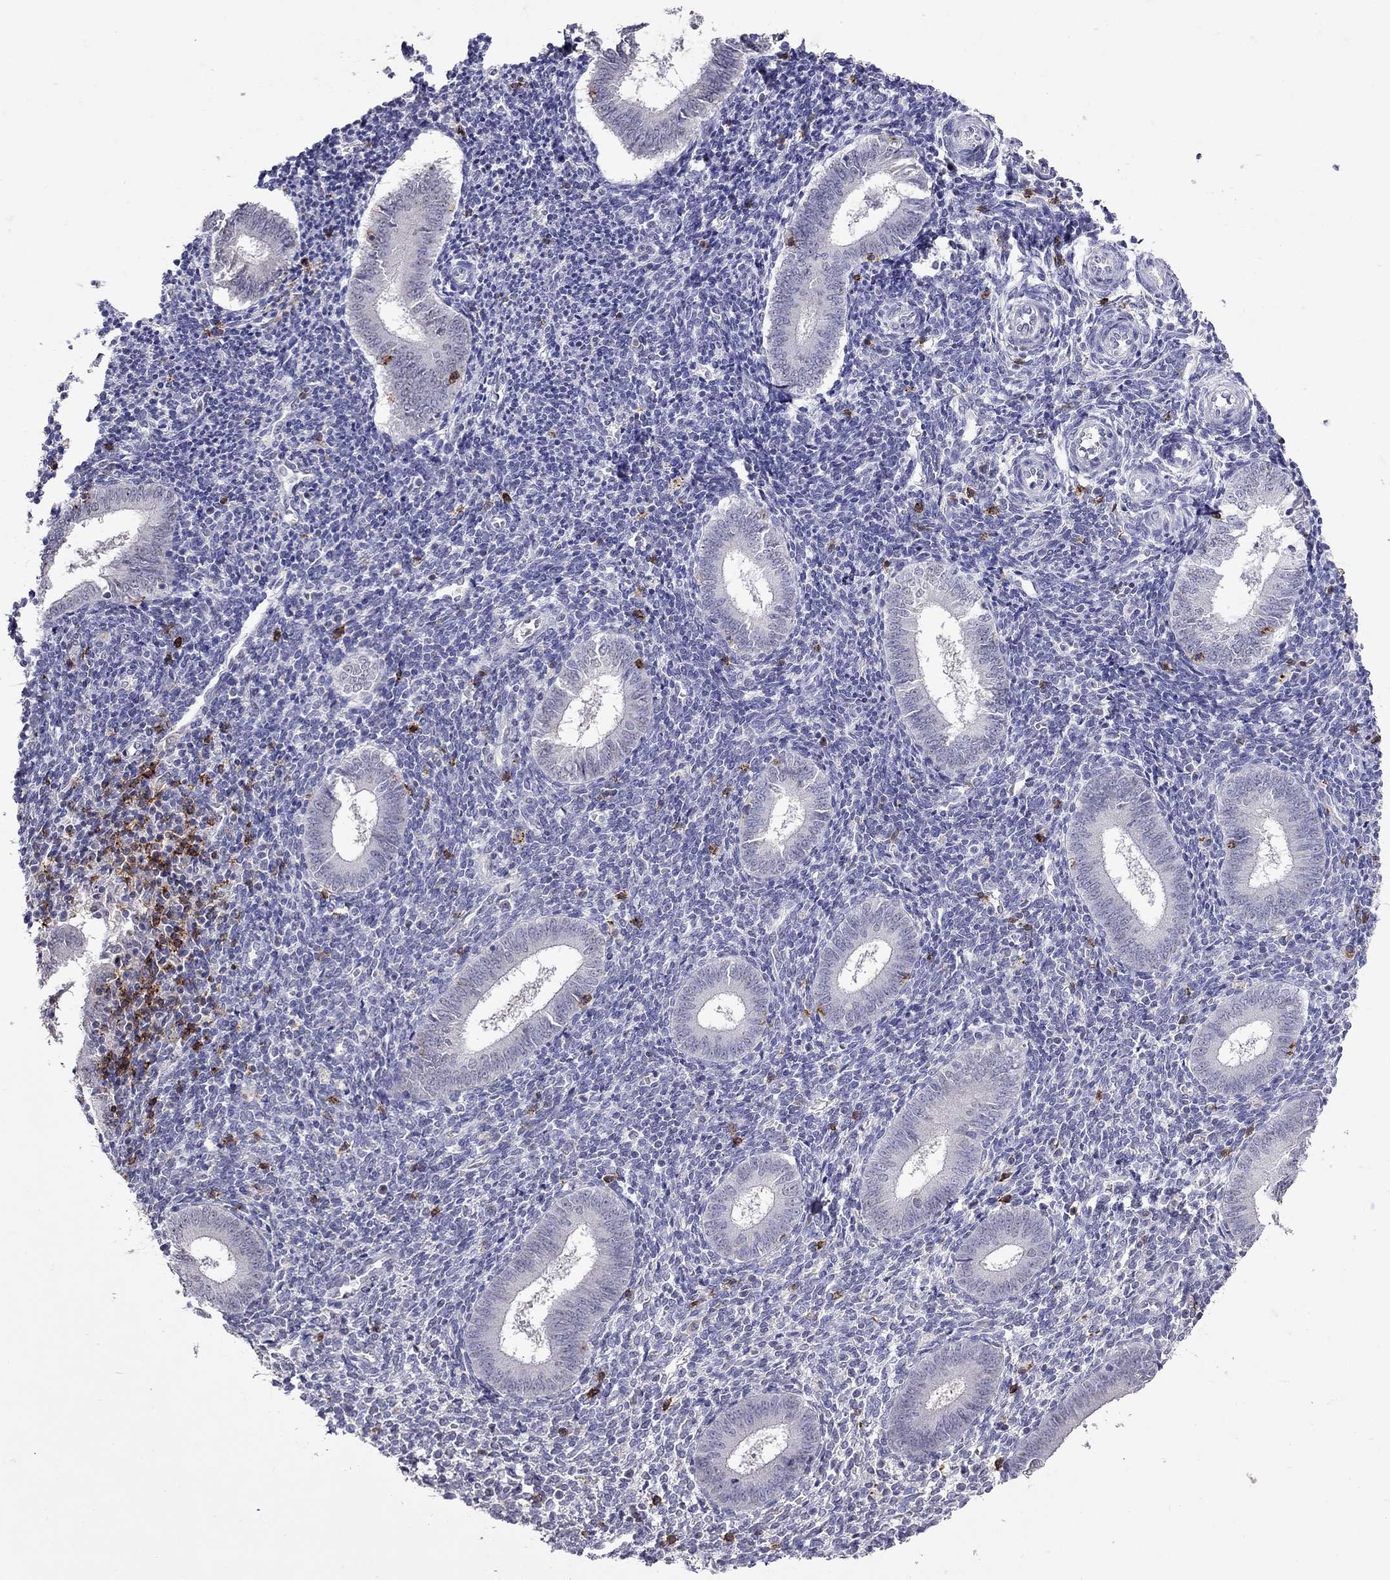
{"staining": {"intensity": "negative", "quantity": "none", "location": "none"}, "tissue": "endometrium", "cell_type": "Cells in endometrial stroma", "image_type": "normal", "snomed": [{"axis": "morphology", "description": "Normal tissue, NOS"}, {"axis": "topography", "description": "Endometrium"}], "caption": "The image shows no staining of cells in endometrial stroma in unremarkable endometrium. (DAB (3,3'-diaminobenzidine) IHC, high magnification).", "gene": "CD8B", "patient": {"sex": "female", "age": 25}}